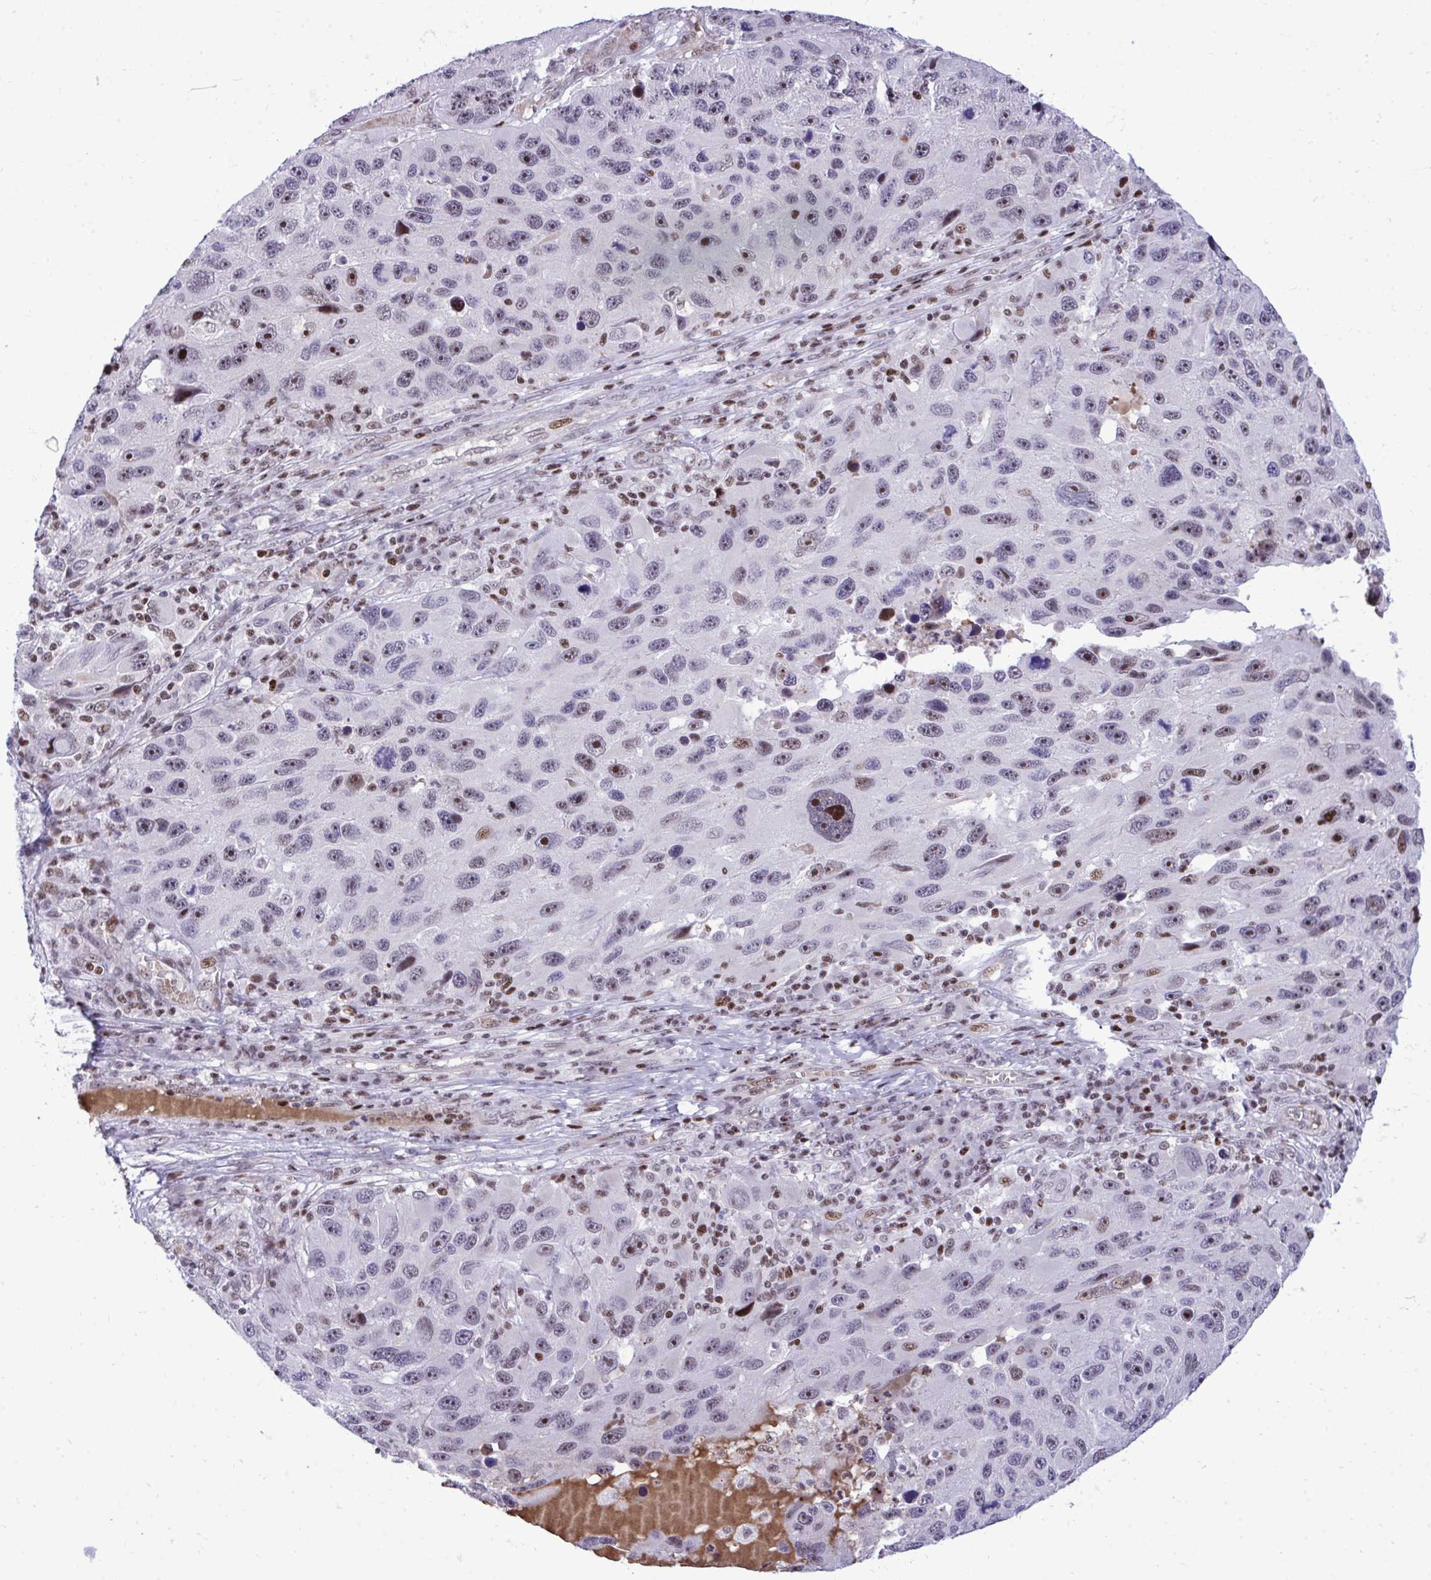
{"staining": {"intensity": "moderate", "quantity": "<25%", "location": "nuclear"}, "tissue": "melanoma", "cell_type": "Tumor cells", "image_type": "cancer", "snomed": [{"axis": "morphology", "description": "Malignant melanoma, NOS"}, {"axis": "topography", "description": "Skin"}], "caption": "Protein staining exhibits moderate nuclear positivity in approximately <25% of tumor cells in malignant melanoma.", "gene": "C14orf39", "patient": {"sex": "male", "age": 53}}